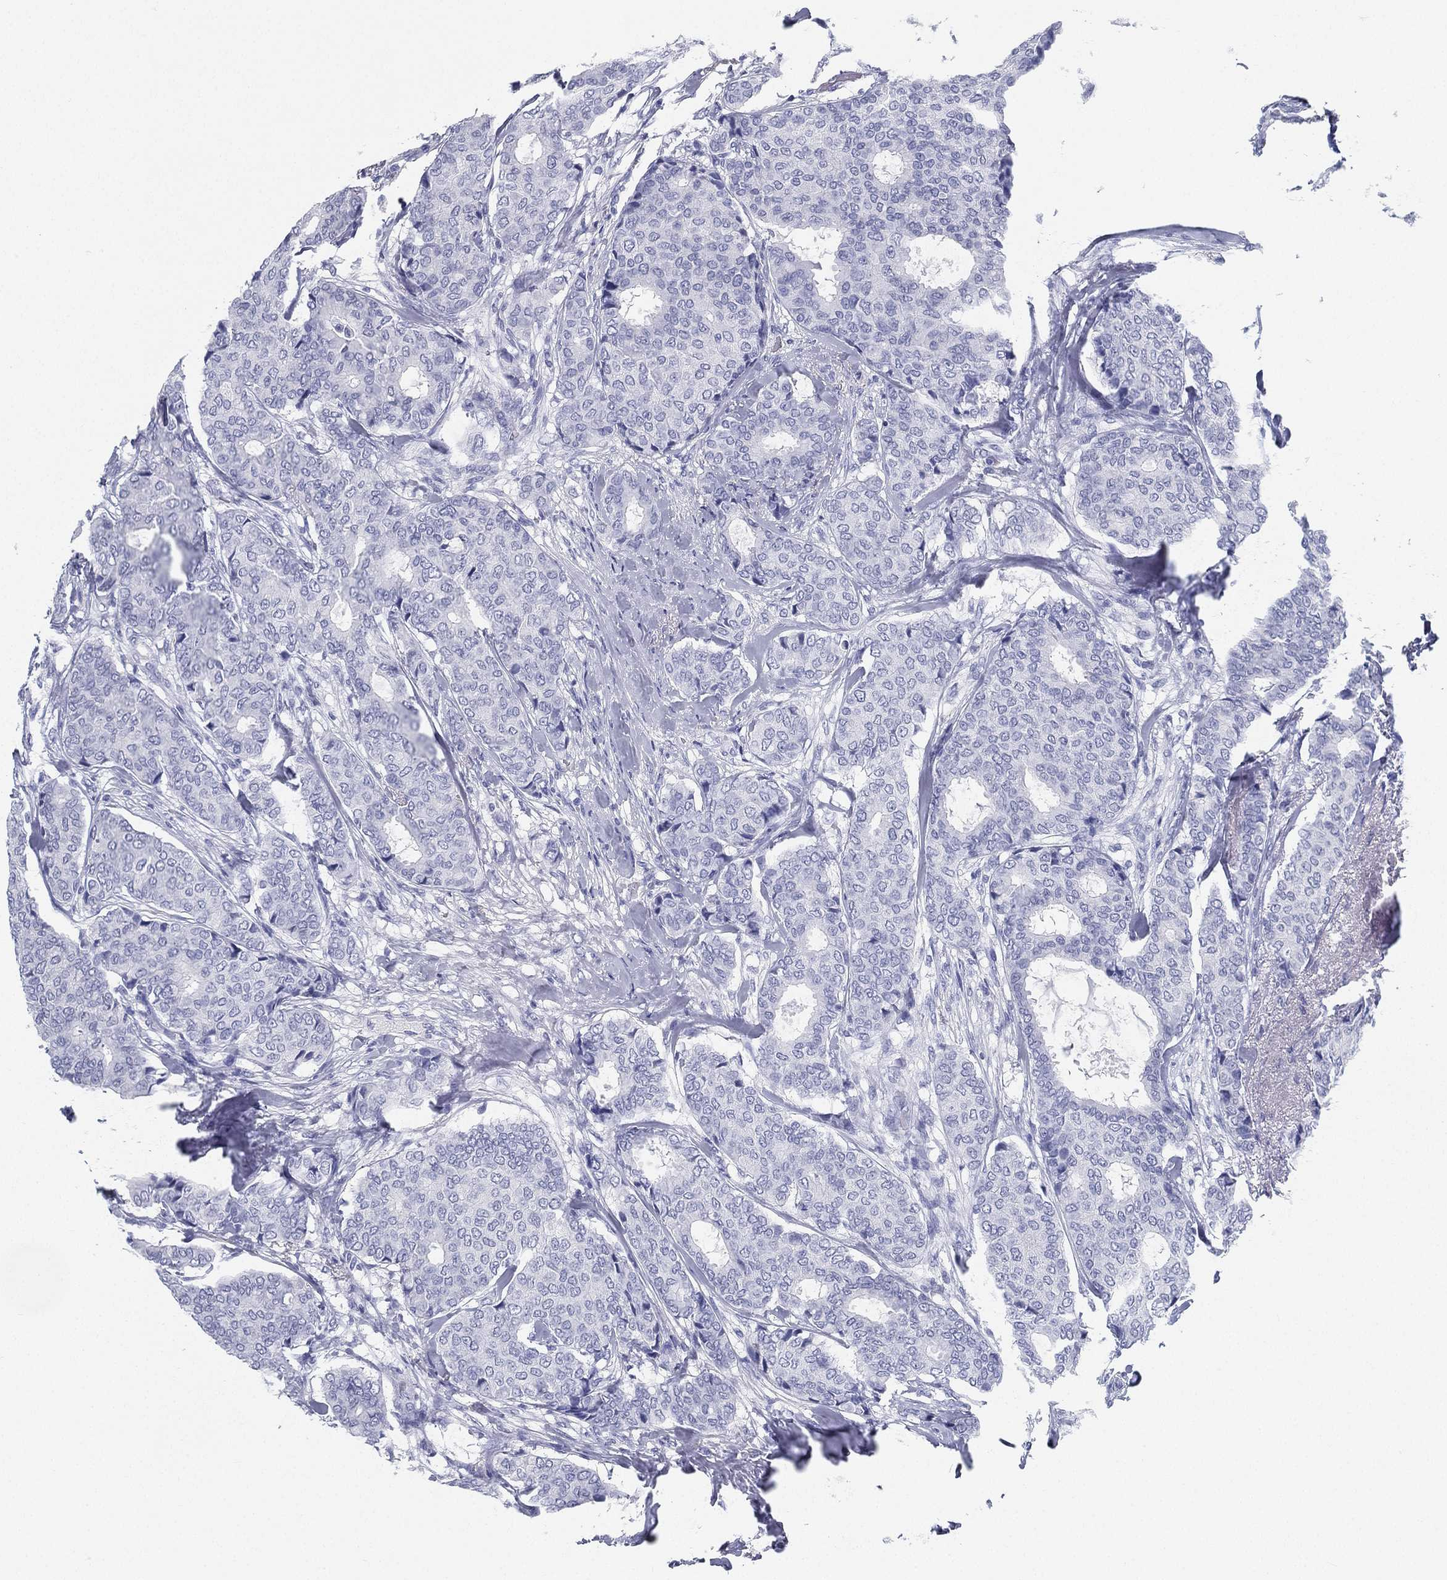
{"staining": {"intensity": "negative", "quantity": "none", "location": "none"}, "tissue": "breast cancer", "cell_type": "Tumor cells", "image_type": "cancer", "snomed": [{"axis": "morphology", "description": "Duct carcinoma"}, {"axis": "topography", "description": "Breast"}], "caption": "DAB immunohistochemical staining of breast infiltrating ductal carcinoma reveals no significant positivity in tumor cells.", "gene": "ATP1B2", "patient": {"sex": "female", "age": 75}}